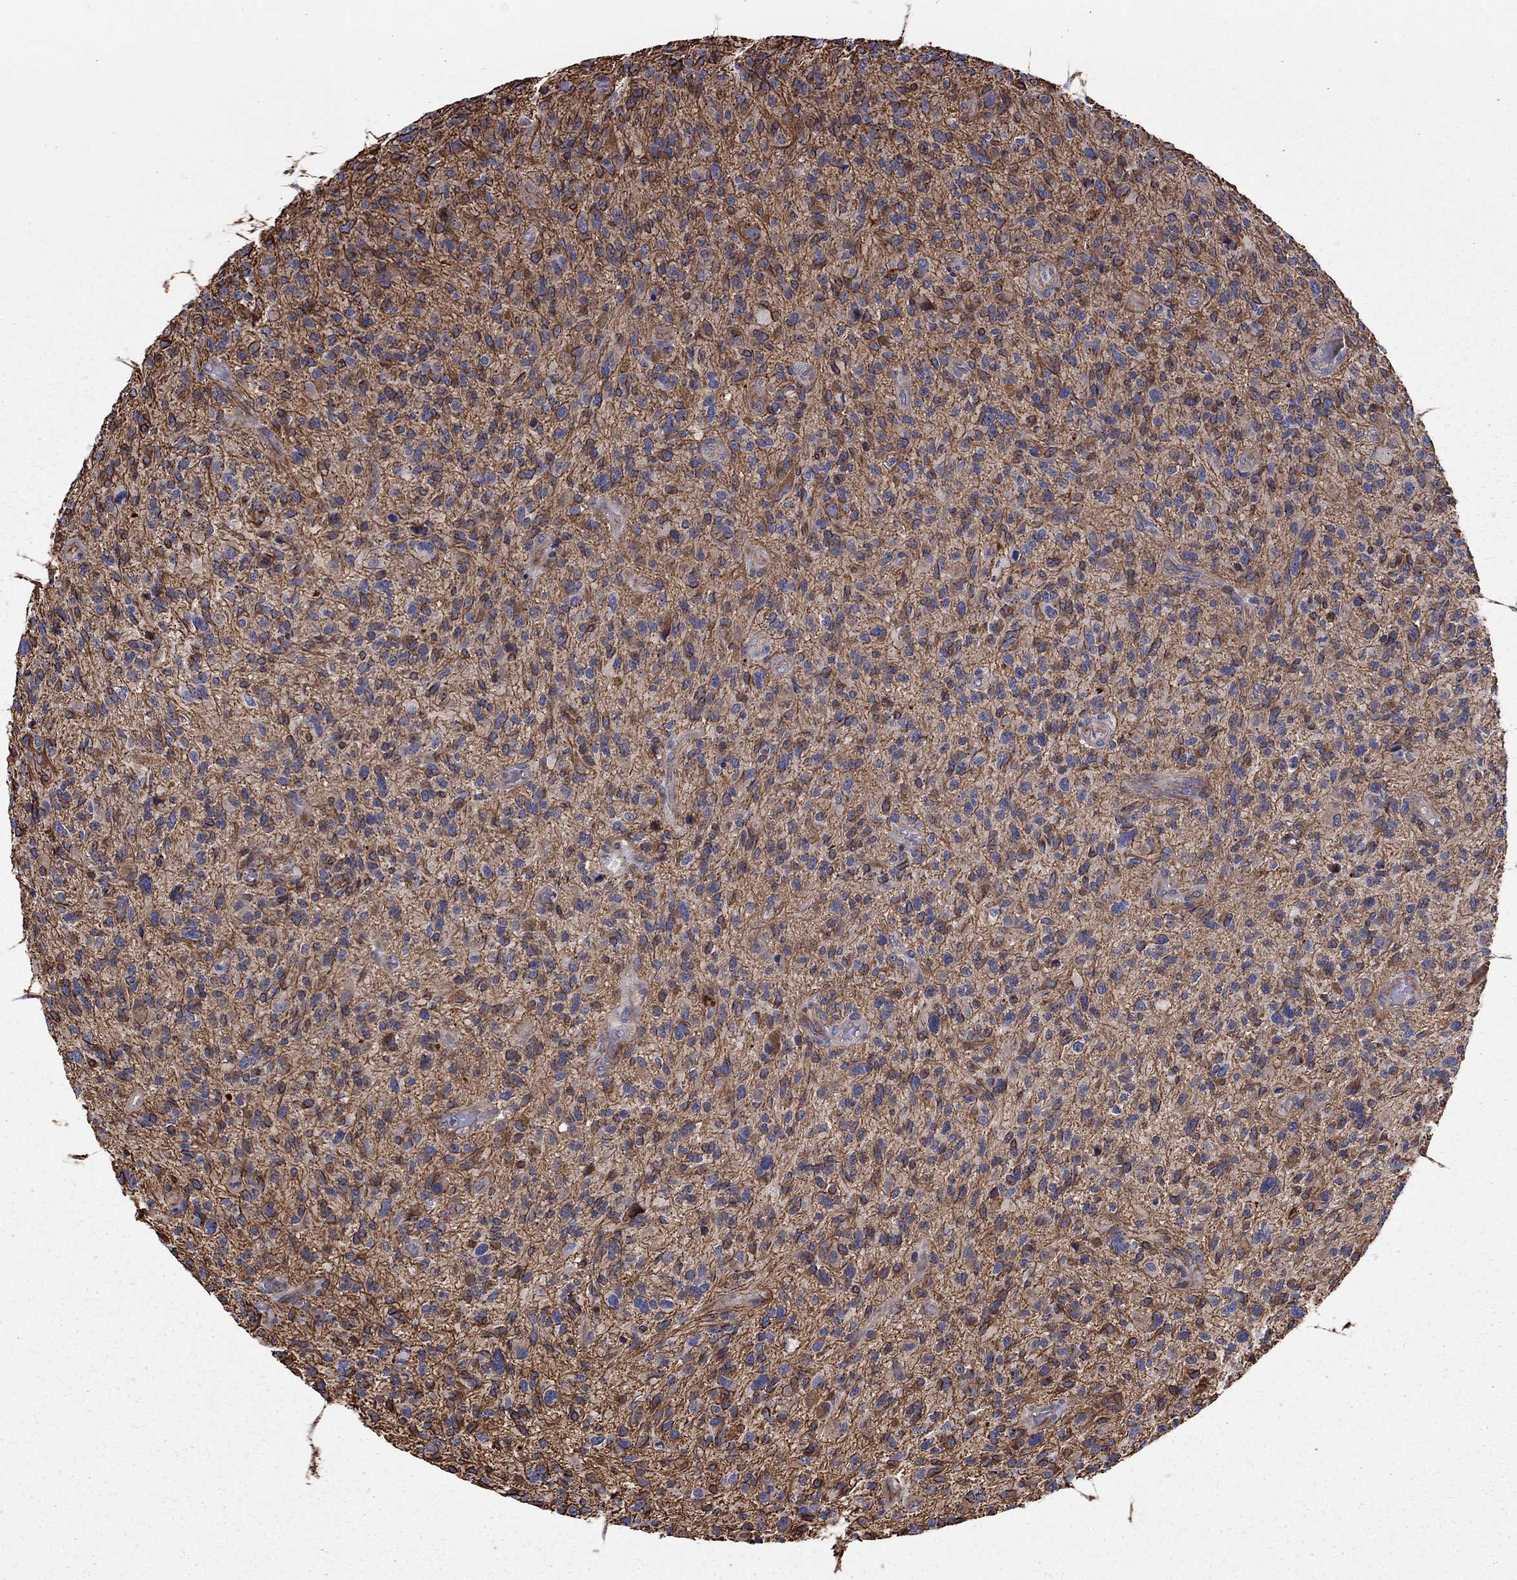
{"staining": {"intensity": "moderate", "quantity": "<25%", "location": "cytoplasmic/membranous"}, "tissue": "glioma", "cell_type": "Tumor cells", "image_type": "cancer", "snomed": [{"axis": "morphology", "description": "Glioma, malignant, High grade"}, {"axis": "topography", "description": "Brain"}], "caption": "A histopathology image of human malignant high-grade glioma stained for a protein reveals moderate cytoplasmic/membranous brown staining in tumor cells. The staining is performed using DAB (3,3'-diaminobenzidine) brown chromogen to label protein expression. The nuclei are counter-stained blue using hematoxylin.", "gene": "CLSTN1", "patient": {"sex": "male", "age": 47}}